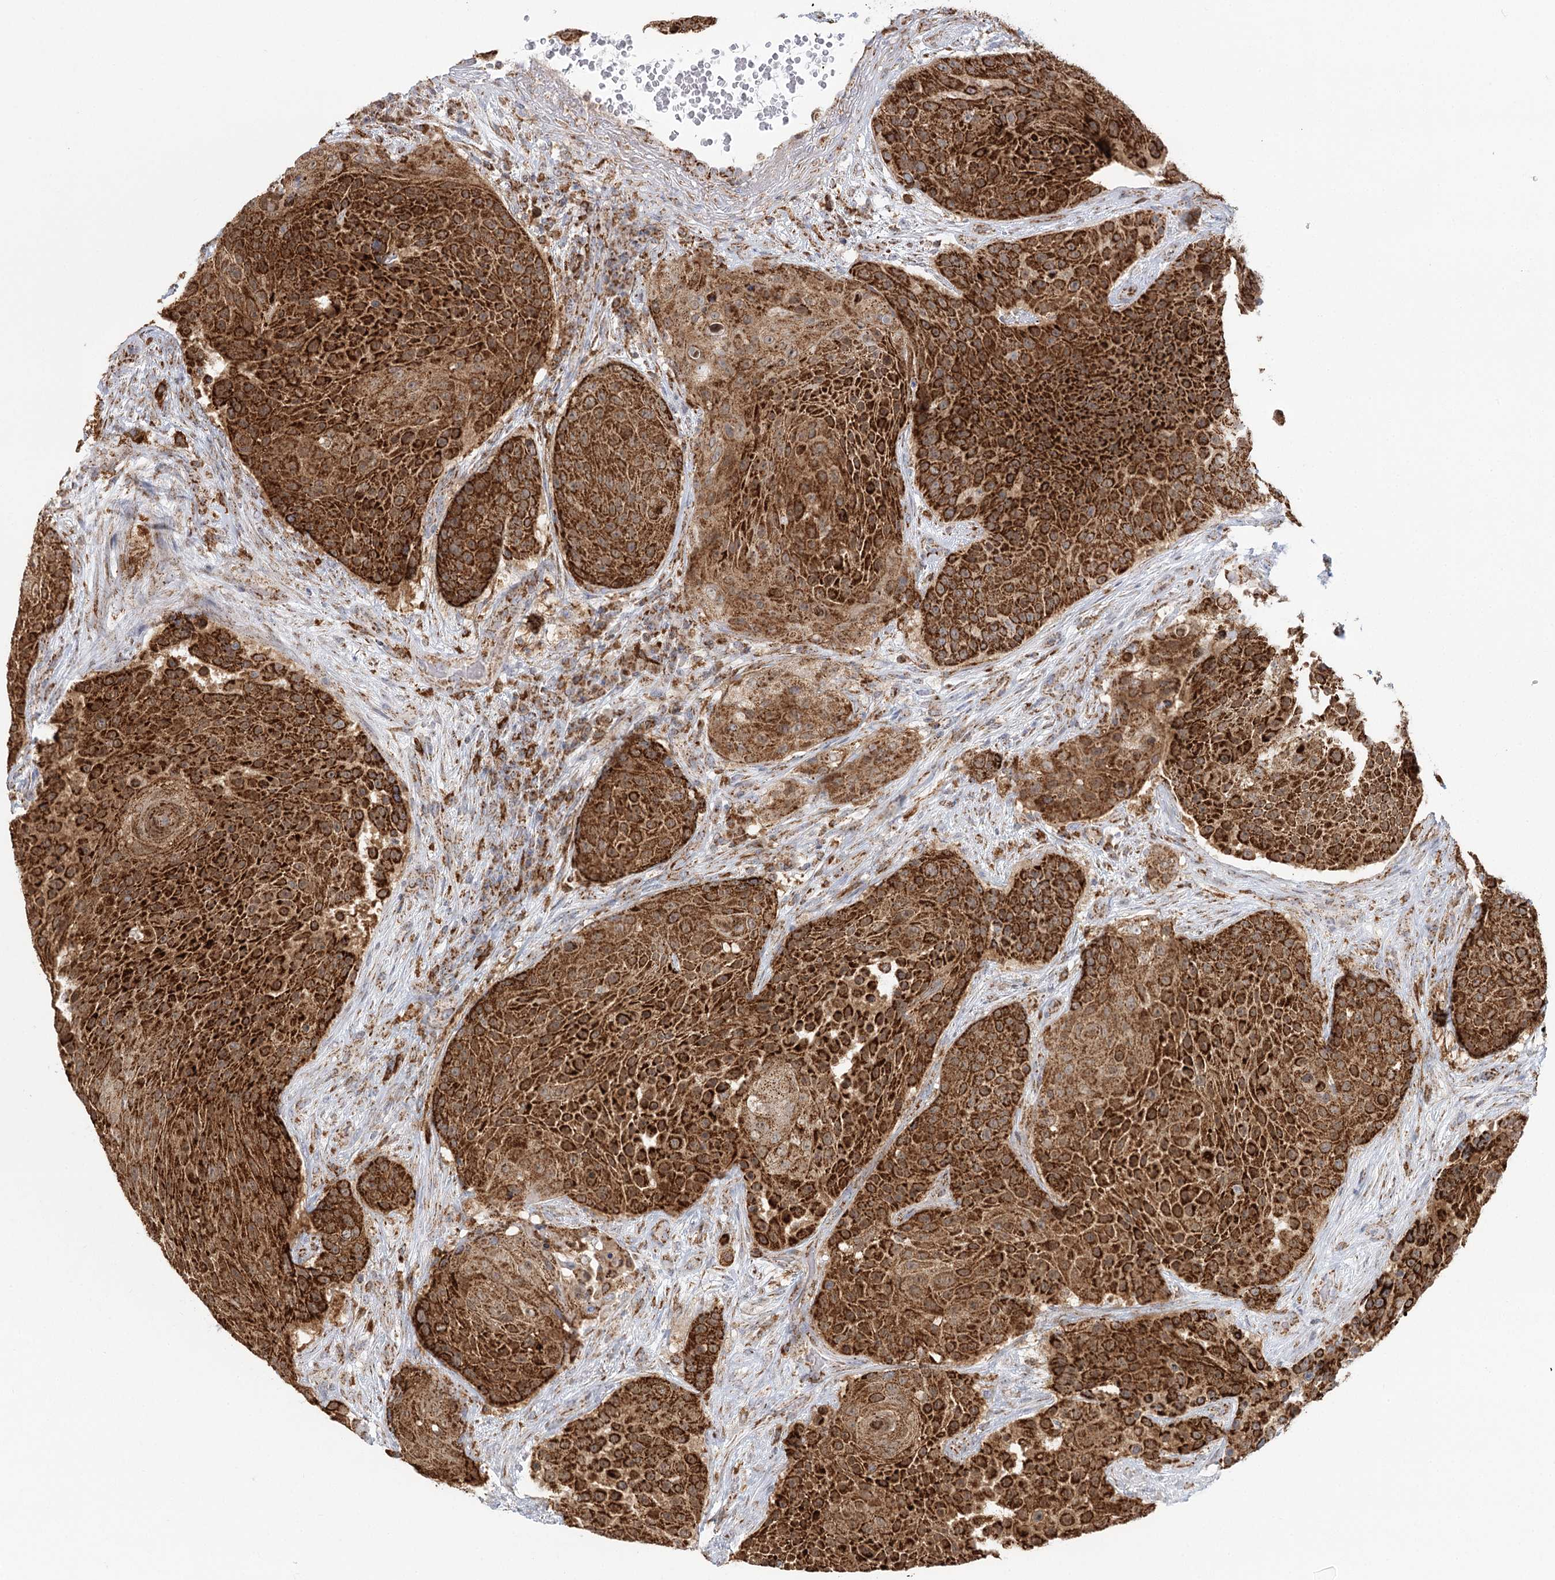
{"staining": {"intensity": "strong", "quantity": ">75%", "location": "cytoplasmic/membranous"}, "tissue": "urothelial cancer", "cell_type": "Tumor cells", "image_type": "cancer", "snomed": [{"axis": "morphology", "description": "Urothelial carcinoma, High grade"}, {"axis": "topography", "description": "Urinary bladder"}], "caption": "Urothelial cancer stained for a protein reveals strong cytoplasmic/membranous positivity in tumor cells. (brown staining indicates protein expression, while blue staining denotes nuclei).", "gene": "TAS1R1", "patient": {"sex": "female", "age": 63}}